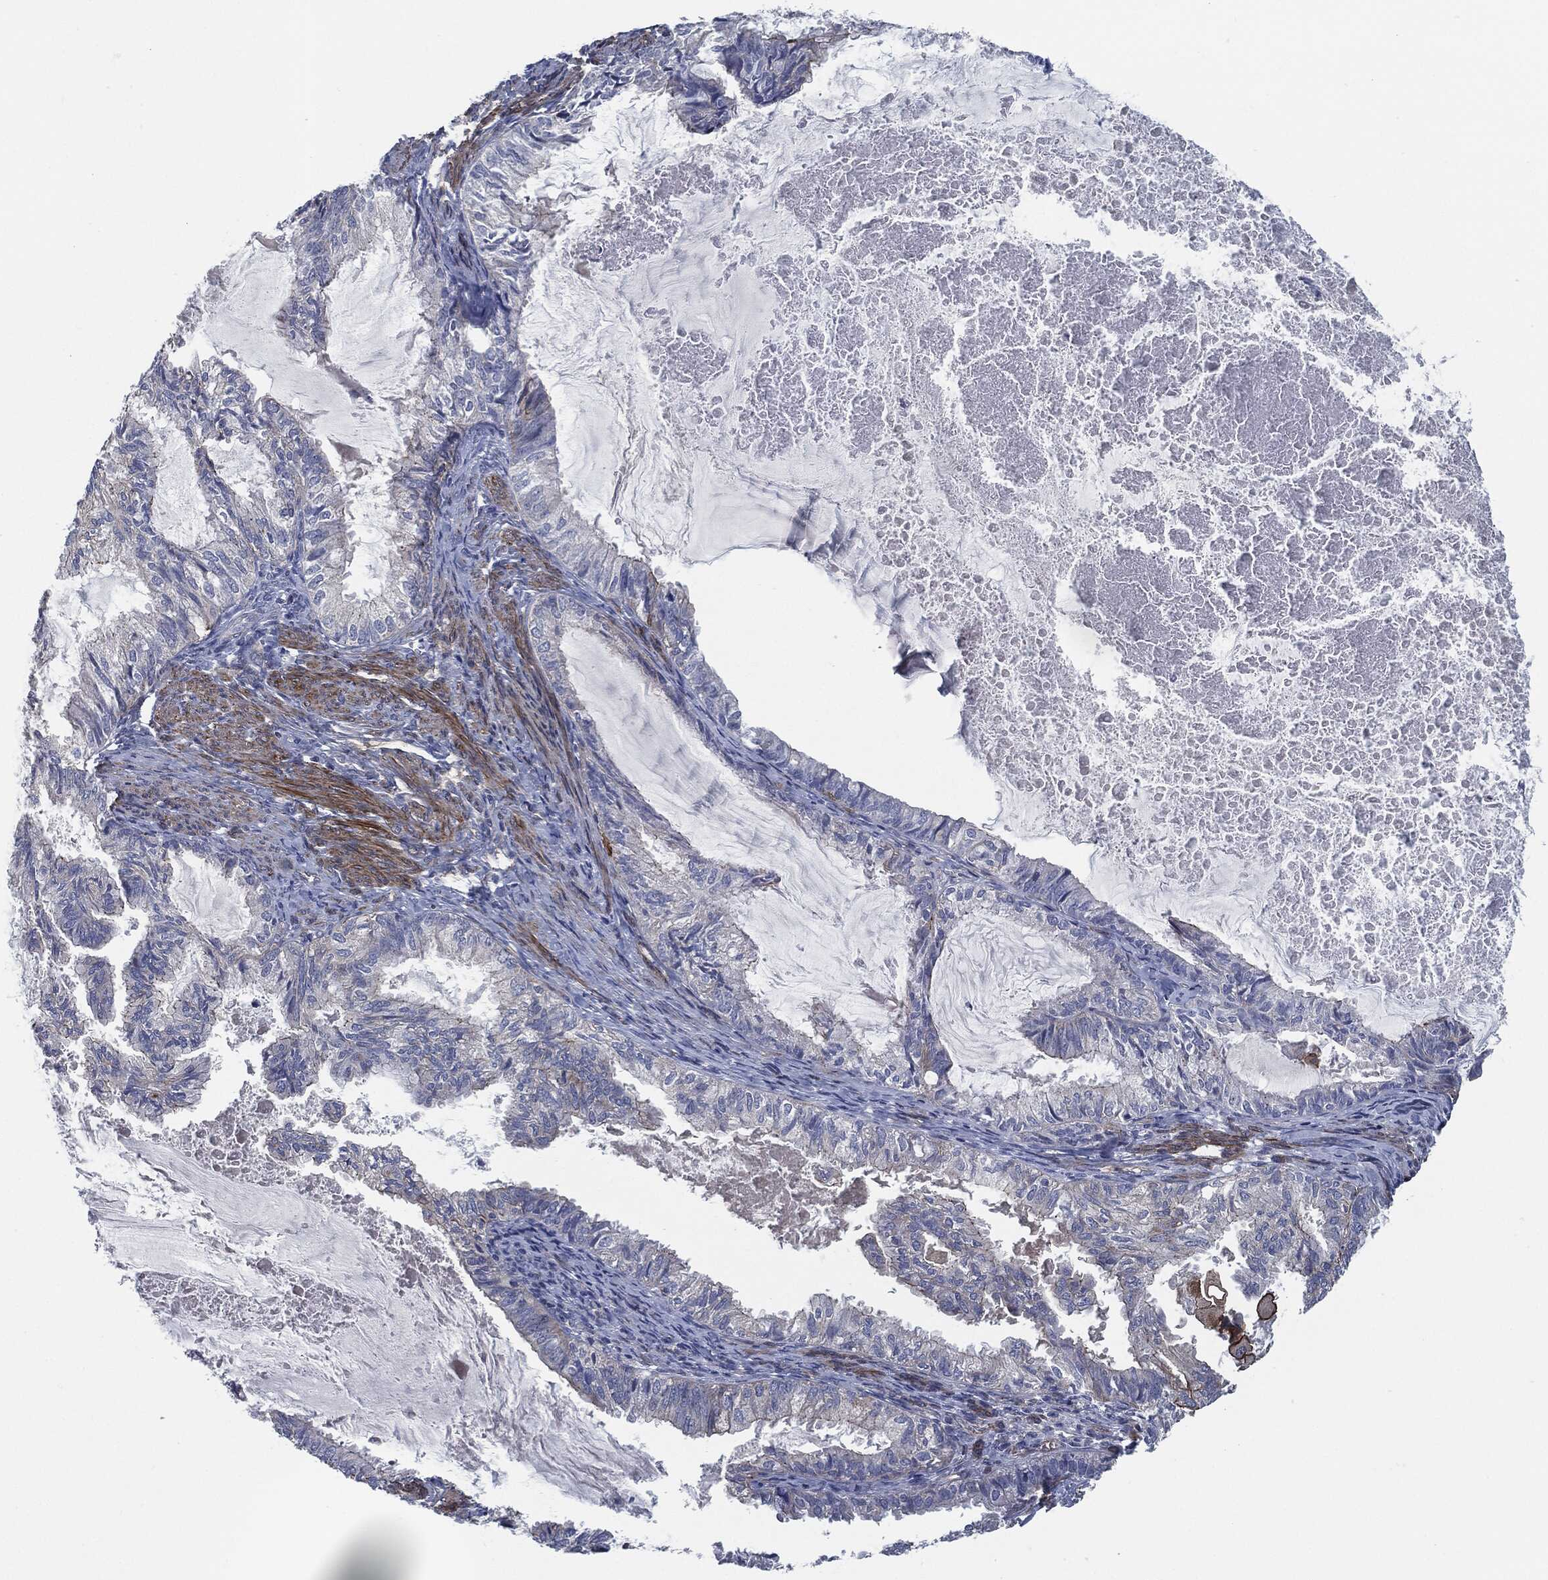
{"staining": {"intensity": "negative", "quantity": "none", "location": "none"}, "tissue": "endometrial cancer", "cell_type": "Tumor cells", "image_type": "cancer", "snomed": [{"axis": "morphology", "description": "Adenocarcinoma, NOS"}, {"axis": "topography", "description": "Endometrium"}], "caption": "An image of adenocarcinoma (endometrial) stained for a protein reveals no brown staining in tumor cells.", "gene": "SVIL", "patient": {"sex": "female", "age": 86}}